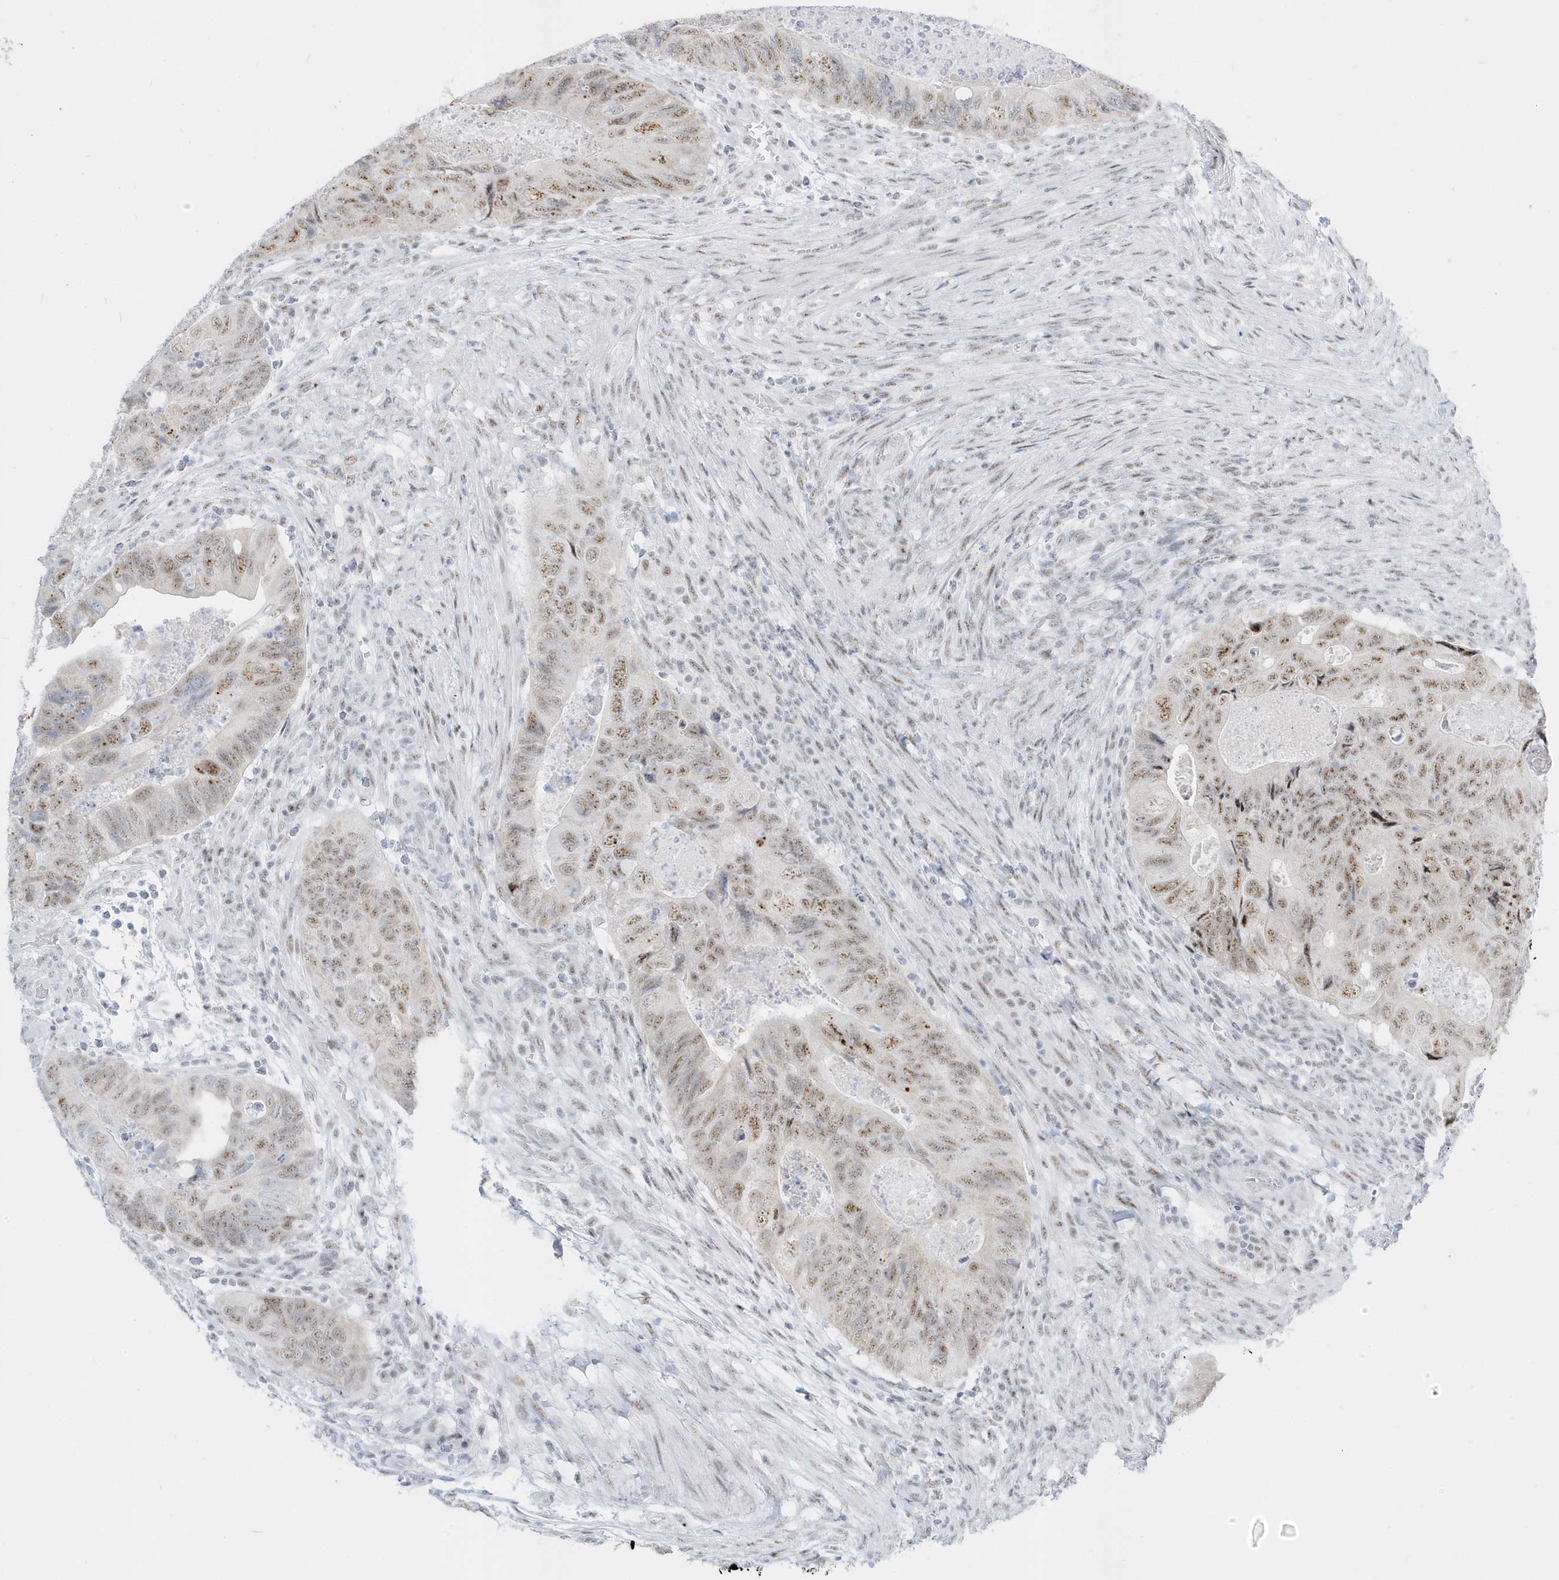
{"staining": {"intensity": "moderate", "quantity": ">75%", "location": "nuclear"}, "tissue": "colorectal cancer", "cell_type": "Tumor cells", "image_type": "cancer", "snomed": [{"axis": "morphology", "description": "Adenocarcinoma, NOS"}, {"axis": "topography", "description": "Rectum"}], "caption": "Human colorectal cancer stained with a protein marker demonstrates moderate staining in tumor cells.", "gene": "PLEKHN1", "patient": {"sex": "male", "age": 63}}